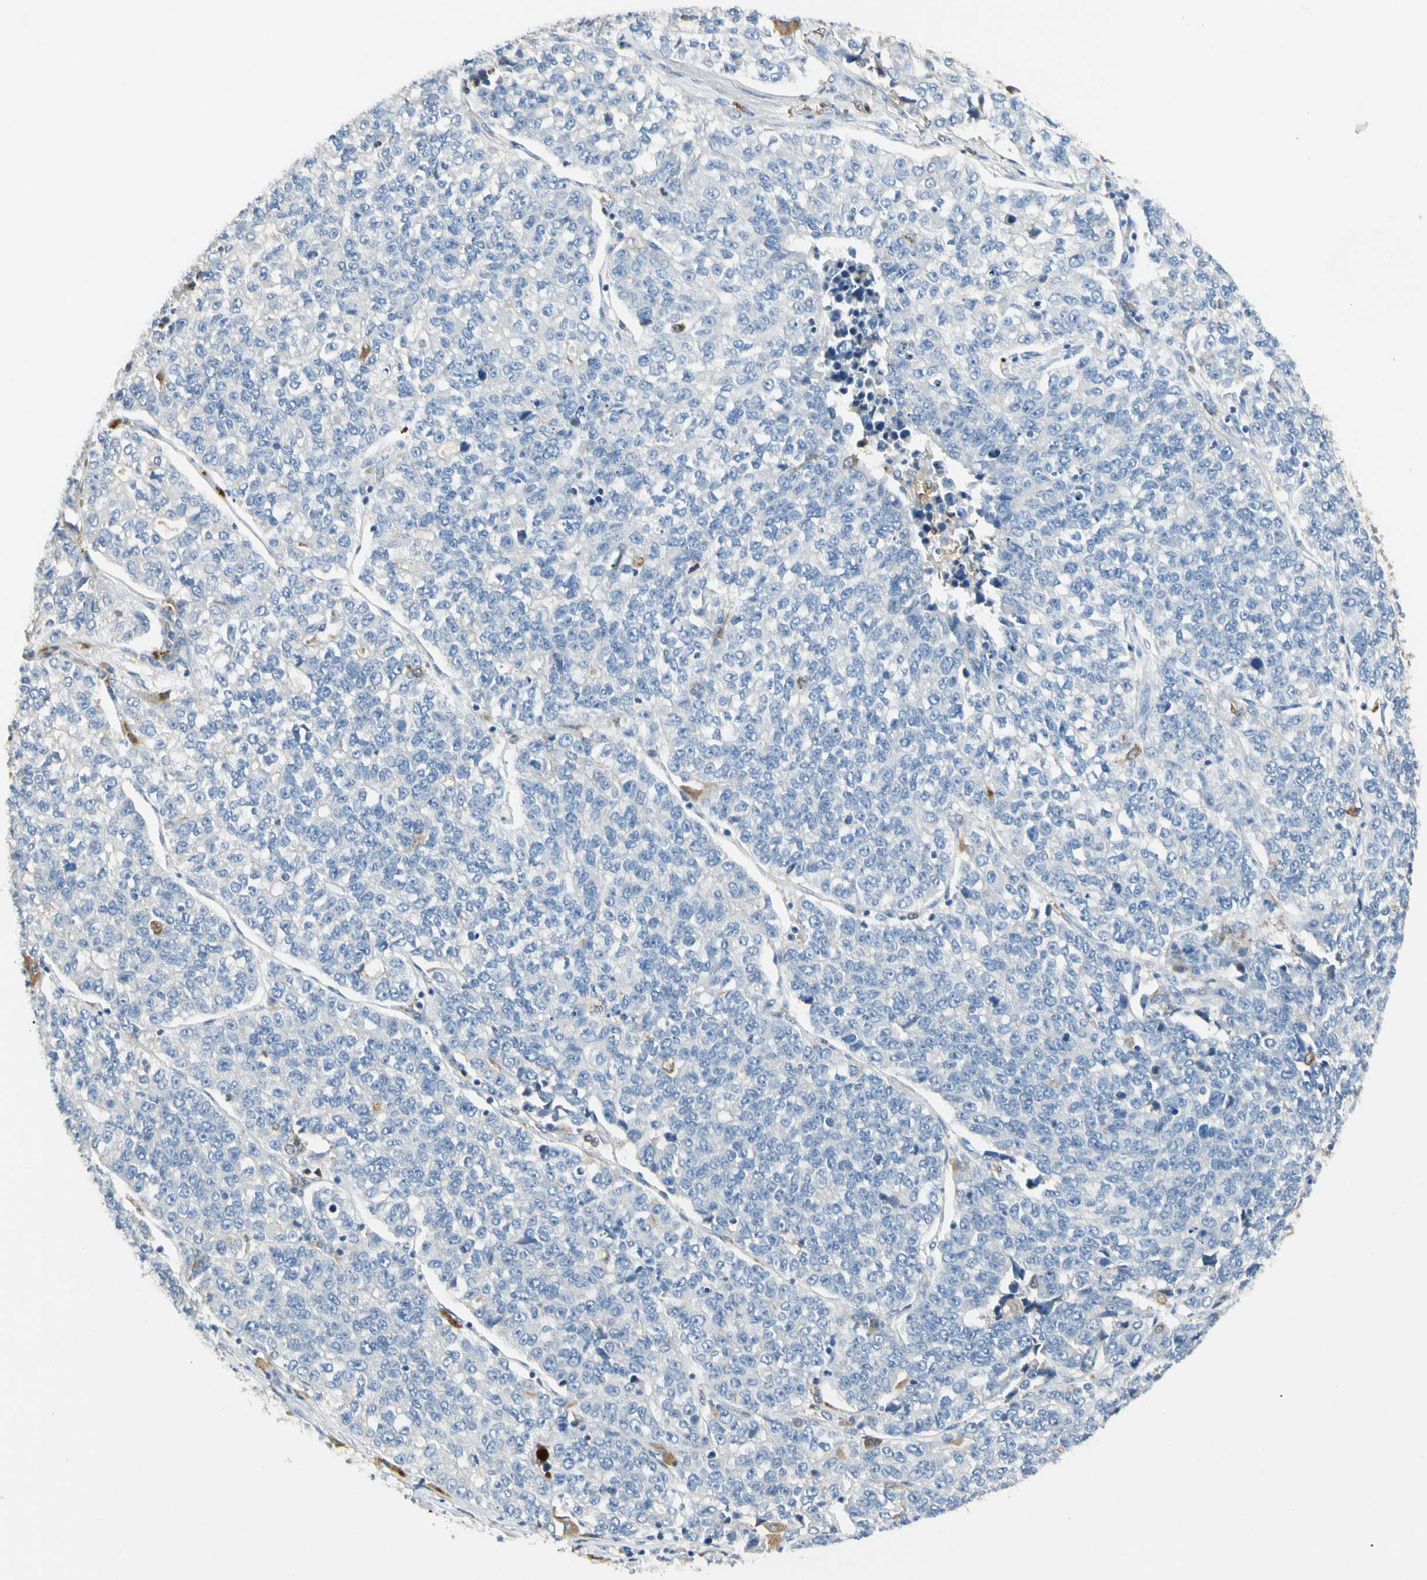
{"staining": {"intensity": "negative", "quantity": "none", "location": "none"}, "tissue": "lung cancer", "cell_type": "Tumor cells", "image_type": "cancer", "snomed": [{"axis": "morphology", "description": "Adenocarcinoma, NOS"}, {"axis": "topography", "description": "Lung"}], "caption": "Immunohistochemical staining of lung adenocarcinoma shows no significant expression in tumor cells.", "gene": "LPCAT2", "patient": {"sex": "male", "age": 49}}